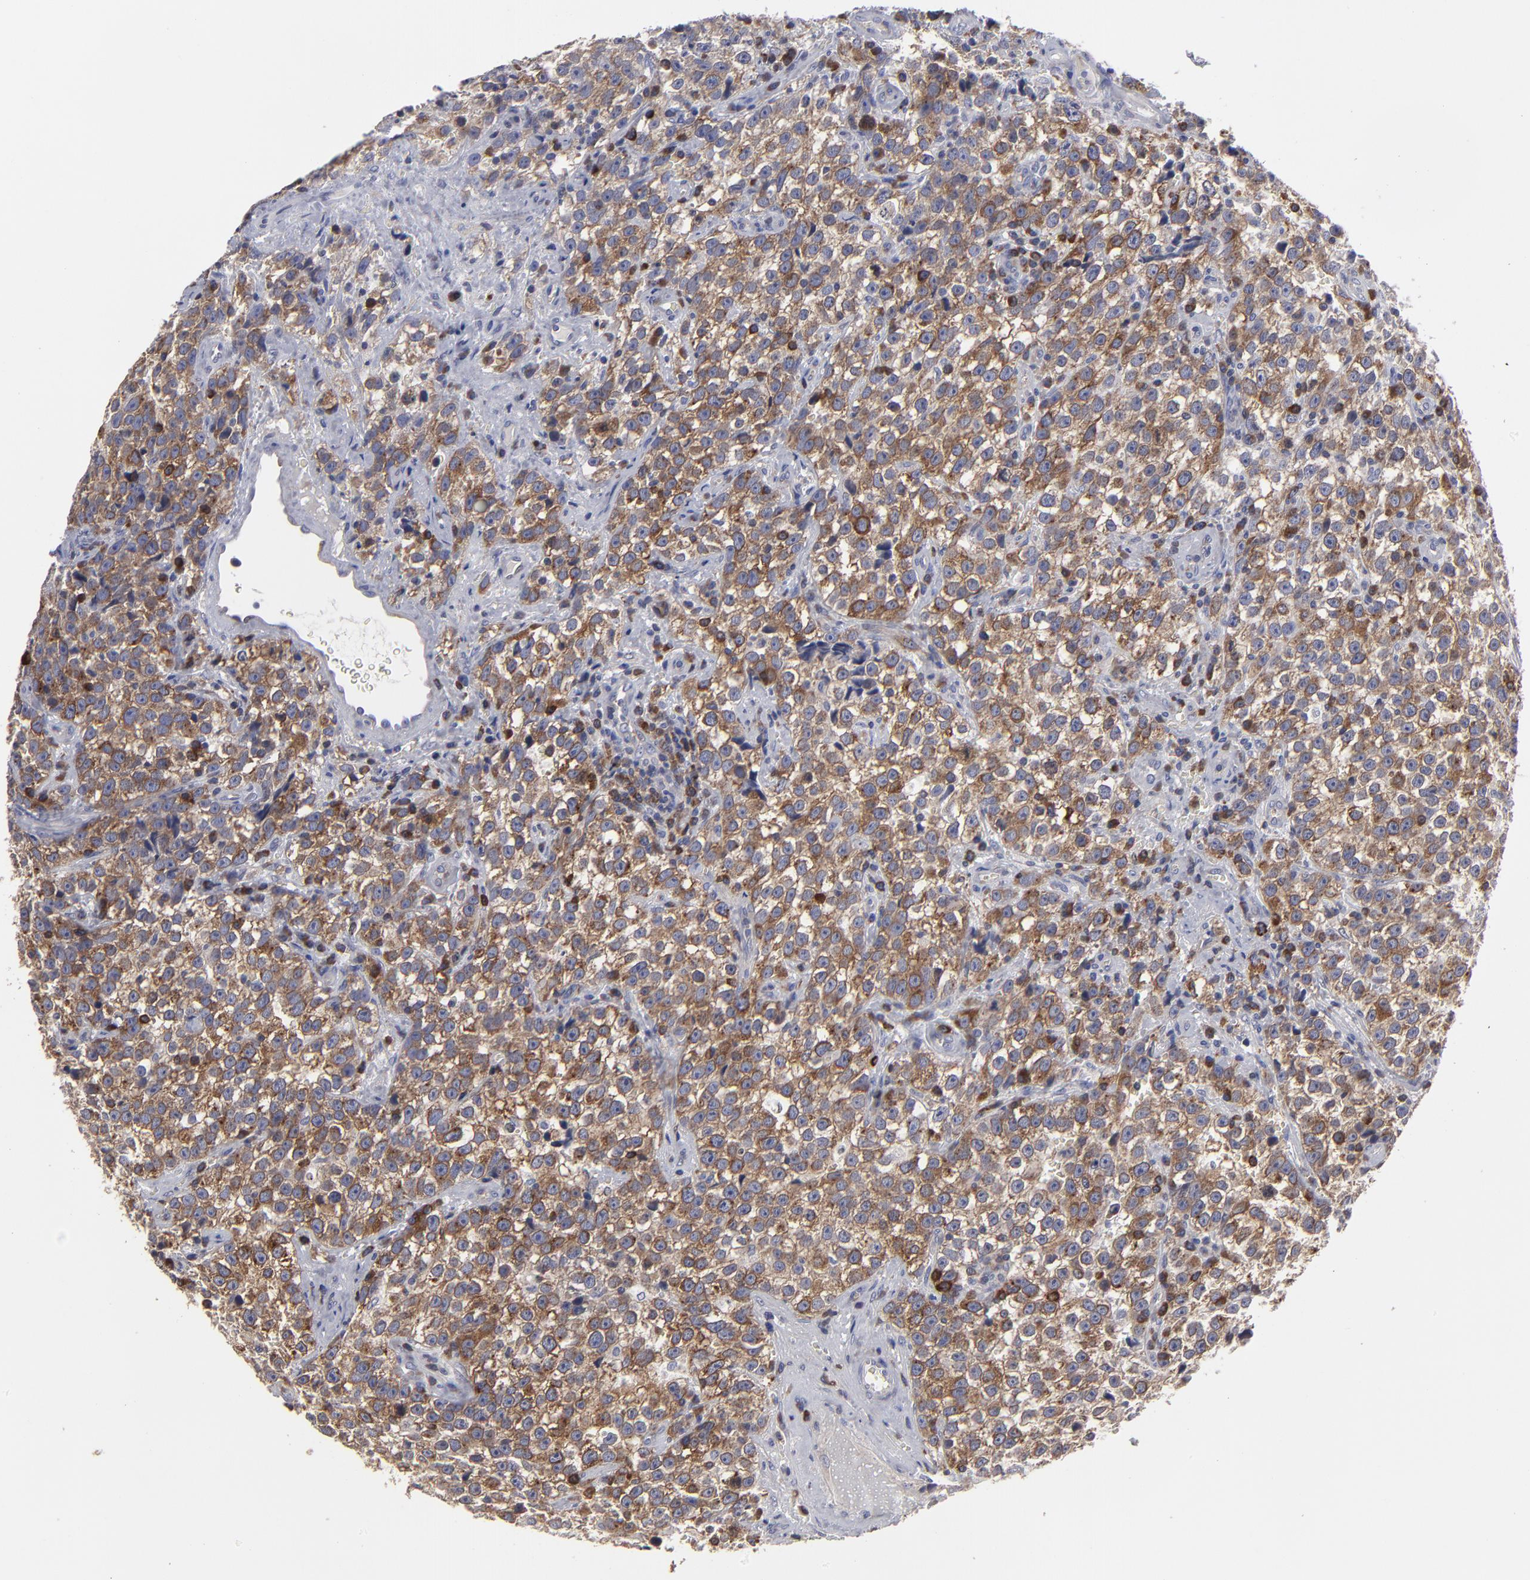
{"staining": {"intensity": "strong", "quantity": ">75%", "location": "cytoplasmic/membranous"}, "tissue": "testis cancer", "cell_type": "Tumor cells", "image_type": "cancer", "snomed": [{"axis": "morphology", "description": "Seminoma, NOS"}, {"axis": "topography", "description": "Testis"}], "caption": "Strong cytoplasmic/membranous expression is seen in about >75% of tumor cells in testis cancer (seminoma).", "gene": "CEP97", "patient": {"sex": "male", "age": 38}}